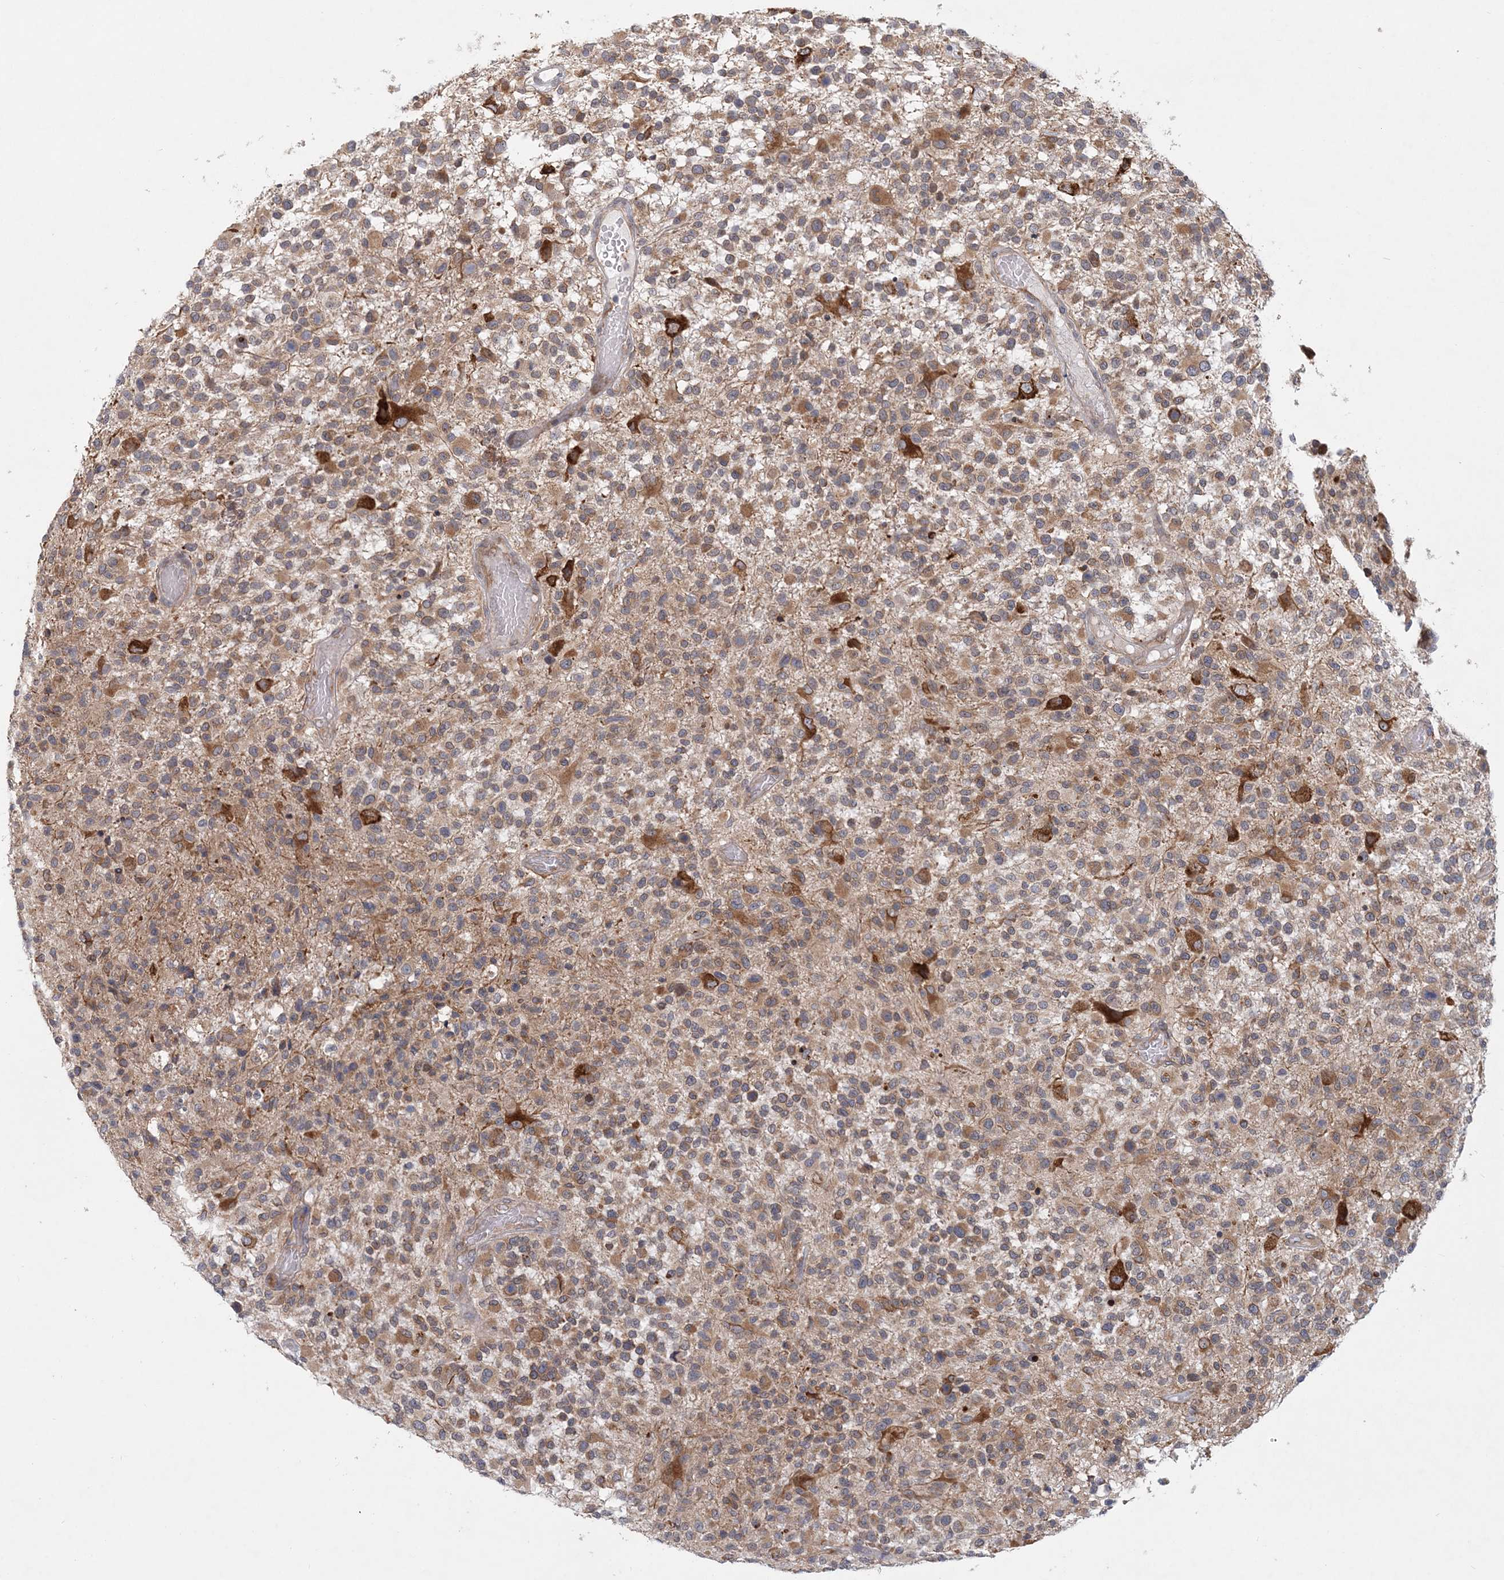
{"staining": {"intensity": "moderate", "quantity": ">75%", "location": "cytoplasmic/membranous"}, "tissue": "glioma", "cell_type": "Tumor cells", "image_type": "cancer", "snomed": [{"axis": "morphology", "description": "Glioma, malignant, High grade"}, {"axis": "morphology", "description": "Glioblastoma, NOS"}, {"axis": "topography", "description": "Brain"}], "caption": "There is medium levels of moderate cytoplasmic/membranous staining in tumor cells of malignant high-grade glioma, as demonstrated by immunohistochemical staining (brown color).", "gene": "PCYOX1L", "patient": {"sex": "male", "age": 60}}